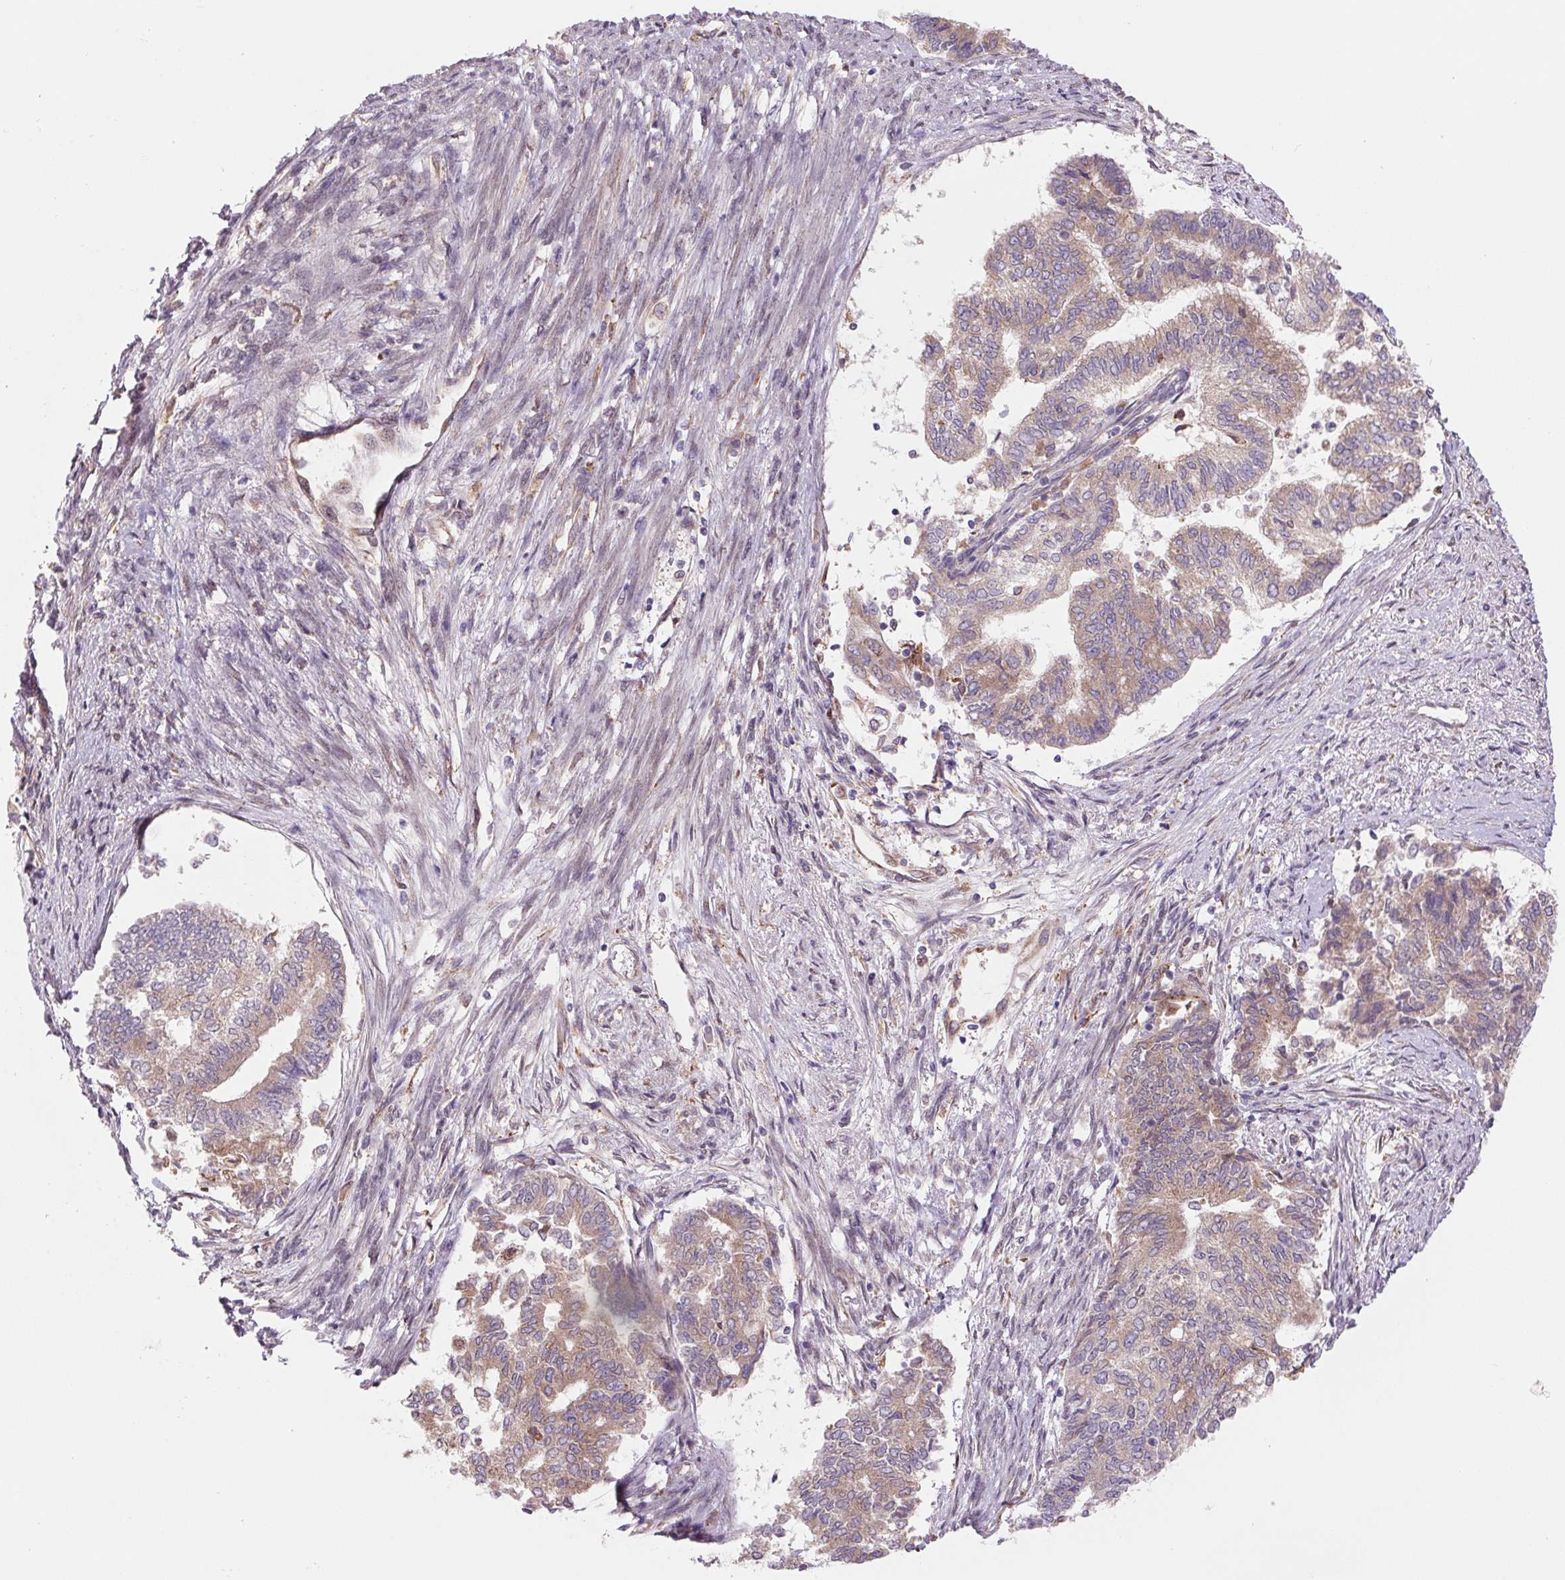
{"staining": {"intensity": "weak", "quantity": ">75%", "location": "cytoplasmic/membranous"}, "tissue": "endometrial cancer", "cell_type": "Tumor cells", "image_type": "cancer", "snomed": [{"axis": "morphology", "description": "Adenocarcinoma, NOS"}, {"axis": "topography", "description": "Endometrium"}], "caption": "Protein staining of adenocarcinoma (endometrial) tissue exhibits weak cytoplasmic/membranous staining in about >75% of tumor cells.", "gene": "KLHL20", "patient": {"sex": "female", "age": 65}}